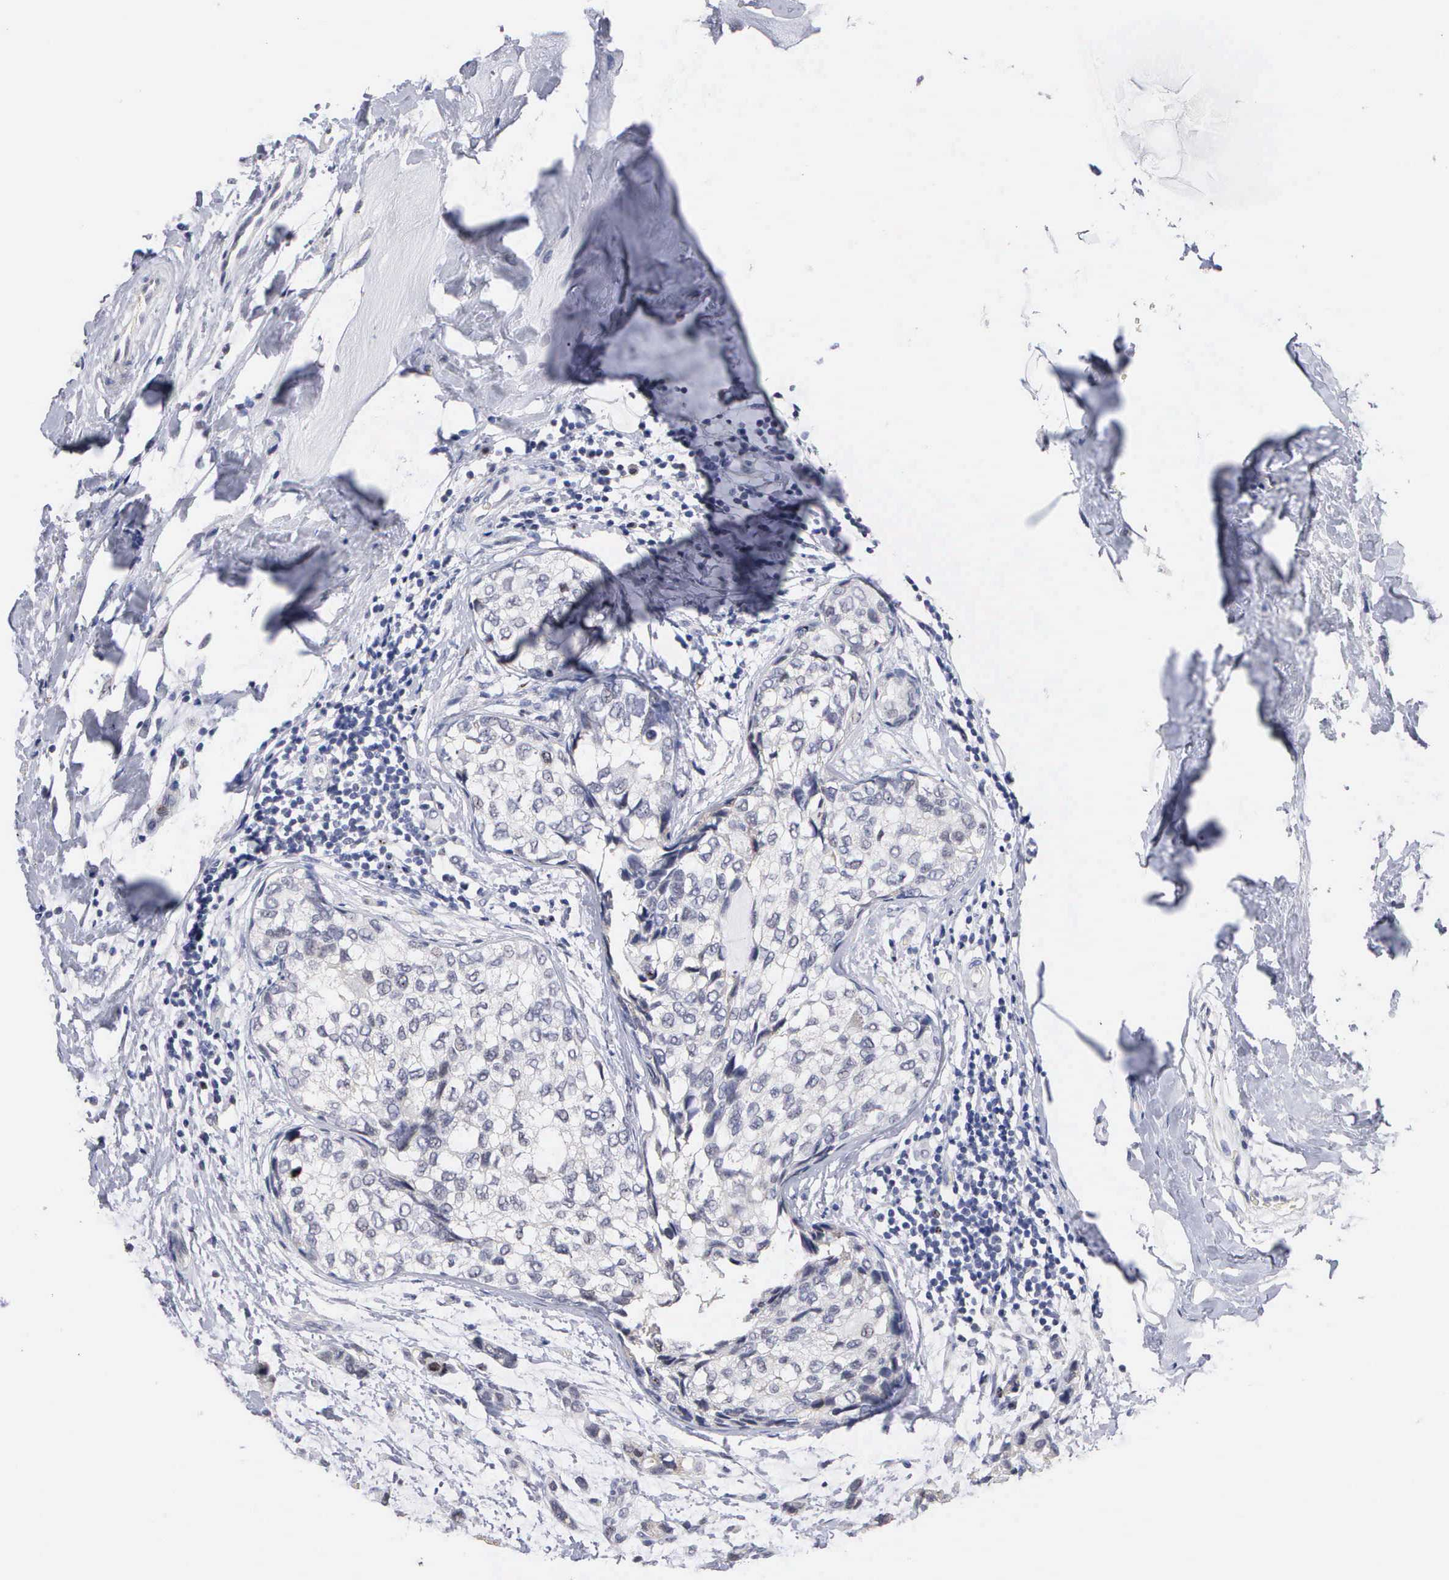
{"staining": {"intensity": "weak", "quantity": "<25%", "location": "nuclear"}, "tissue": "breast cancer", "cell_type": "Tumor cells", "image_type": "cancer", "snomed": [{"axis": "morphology", "description": "Duct carcinoma"}, {"axis": "topography", "description": "Breast"}], "caption": "A high-resolution photomicrograph shows immunohistochemistry (IHC) staining of breast cancer (intraductal carcinoma), which exhibits no significant staining in tumor cells.", "gene": "KDM6A", "patient": {"sex": "female", "age": 69}}